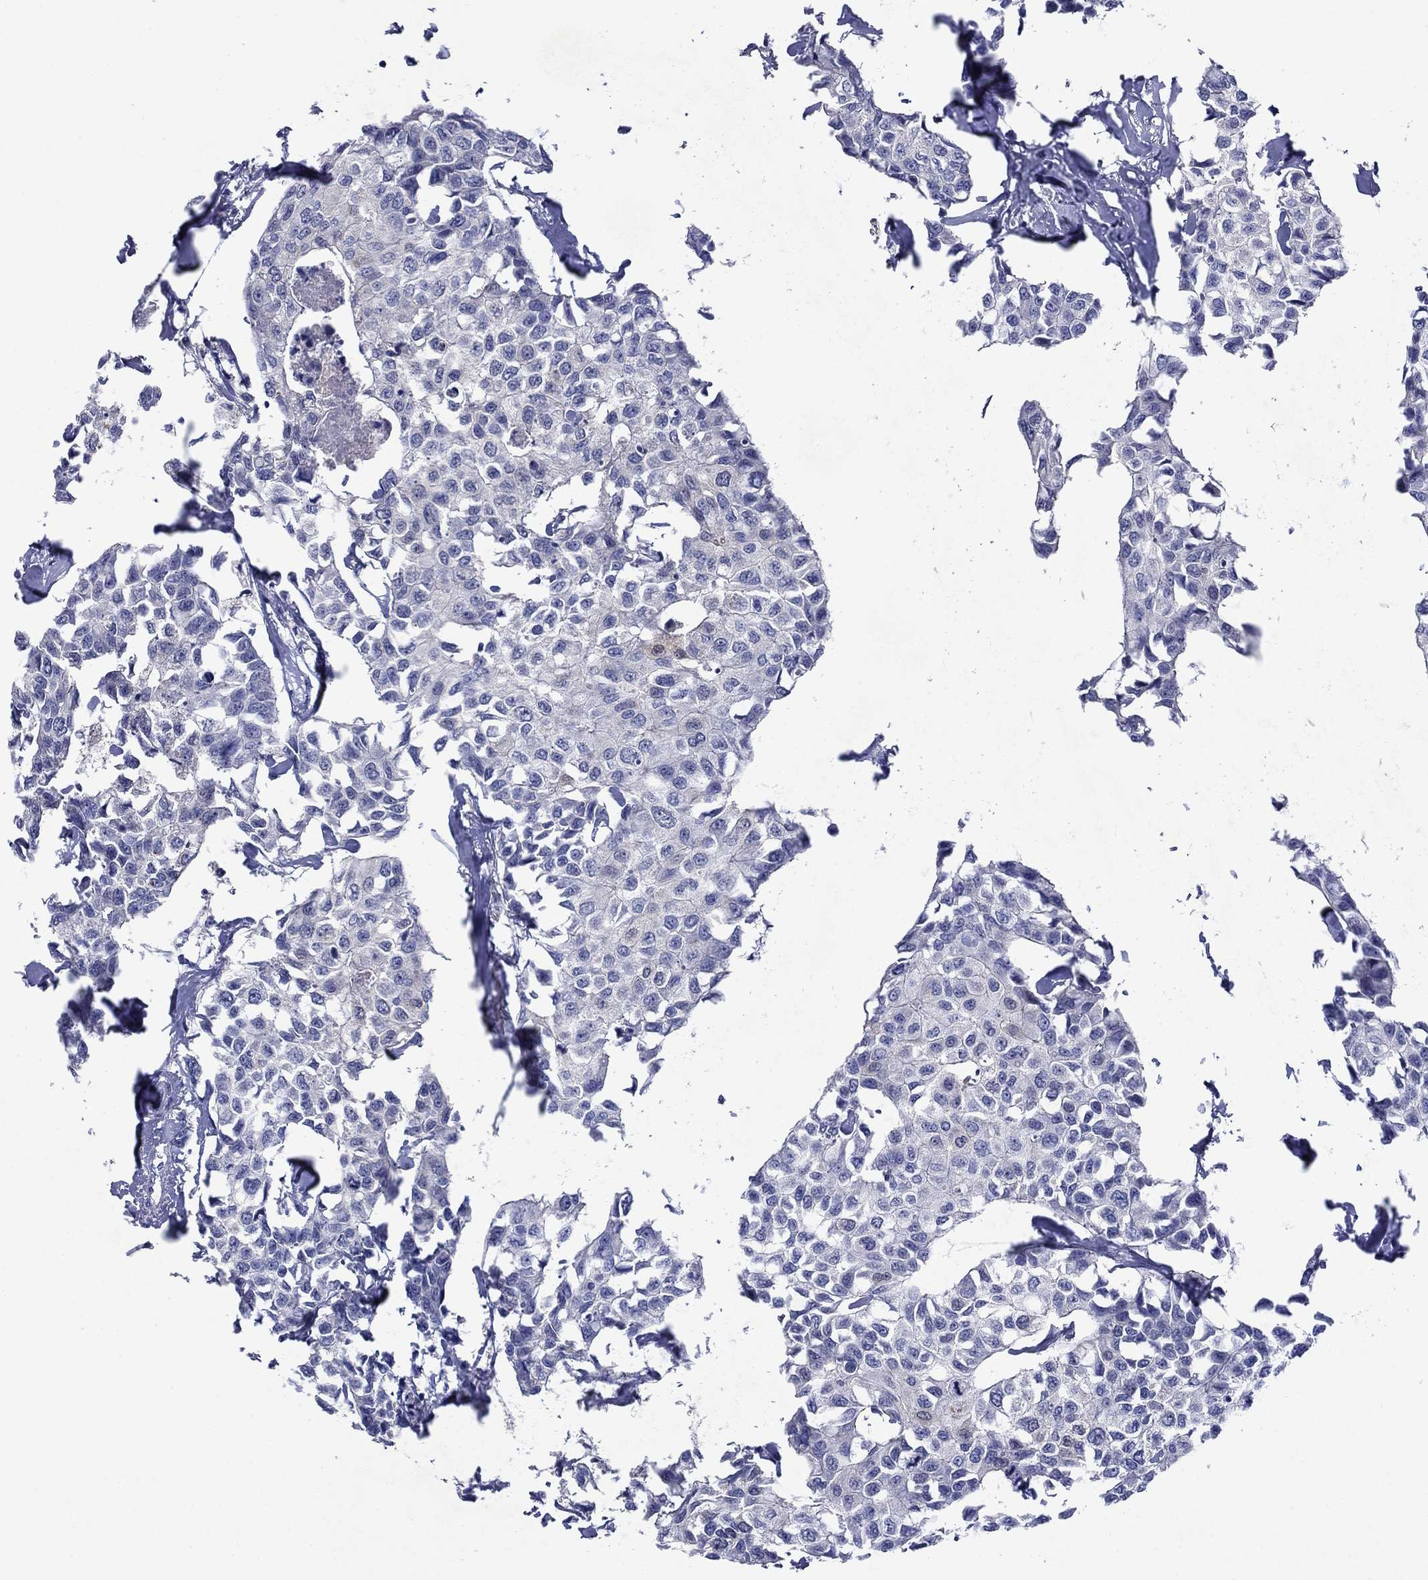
{"staining": {"intensity": "negative", "quantity": "none", "location": "none"}, "tissue": "breast cancer", "cell_type": "Tumor cells", "image_type": "cancer", "snomed": [{"axis": "morphology", "description": "Duct carcinoma"}, {"axis": "topography", "description": "Breast"}], "caption": "Immunohistochemical staining of breast cancer (invasive ductal carcinoma) displays no significant positivity in tumor cells.", "gene": "SULT2B1", "patient": {"sex": "female", "age": 80}}